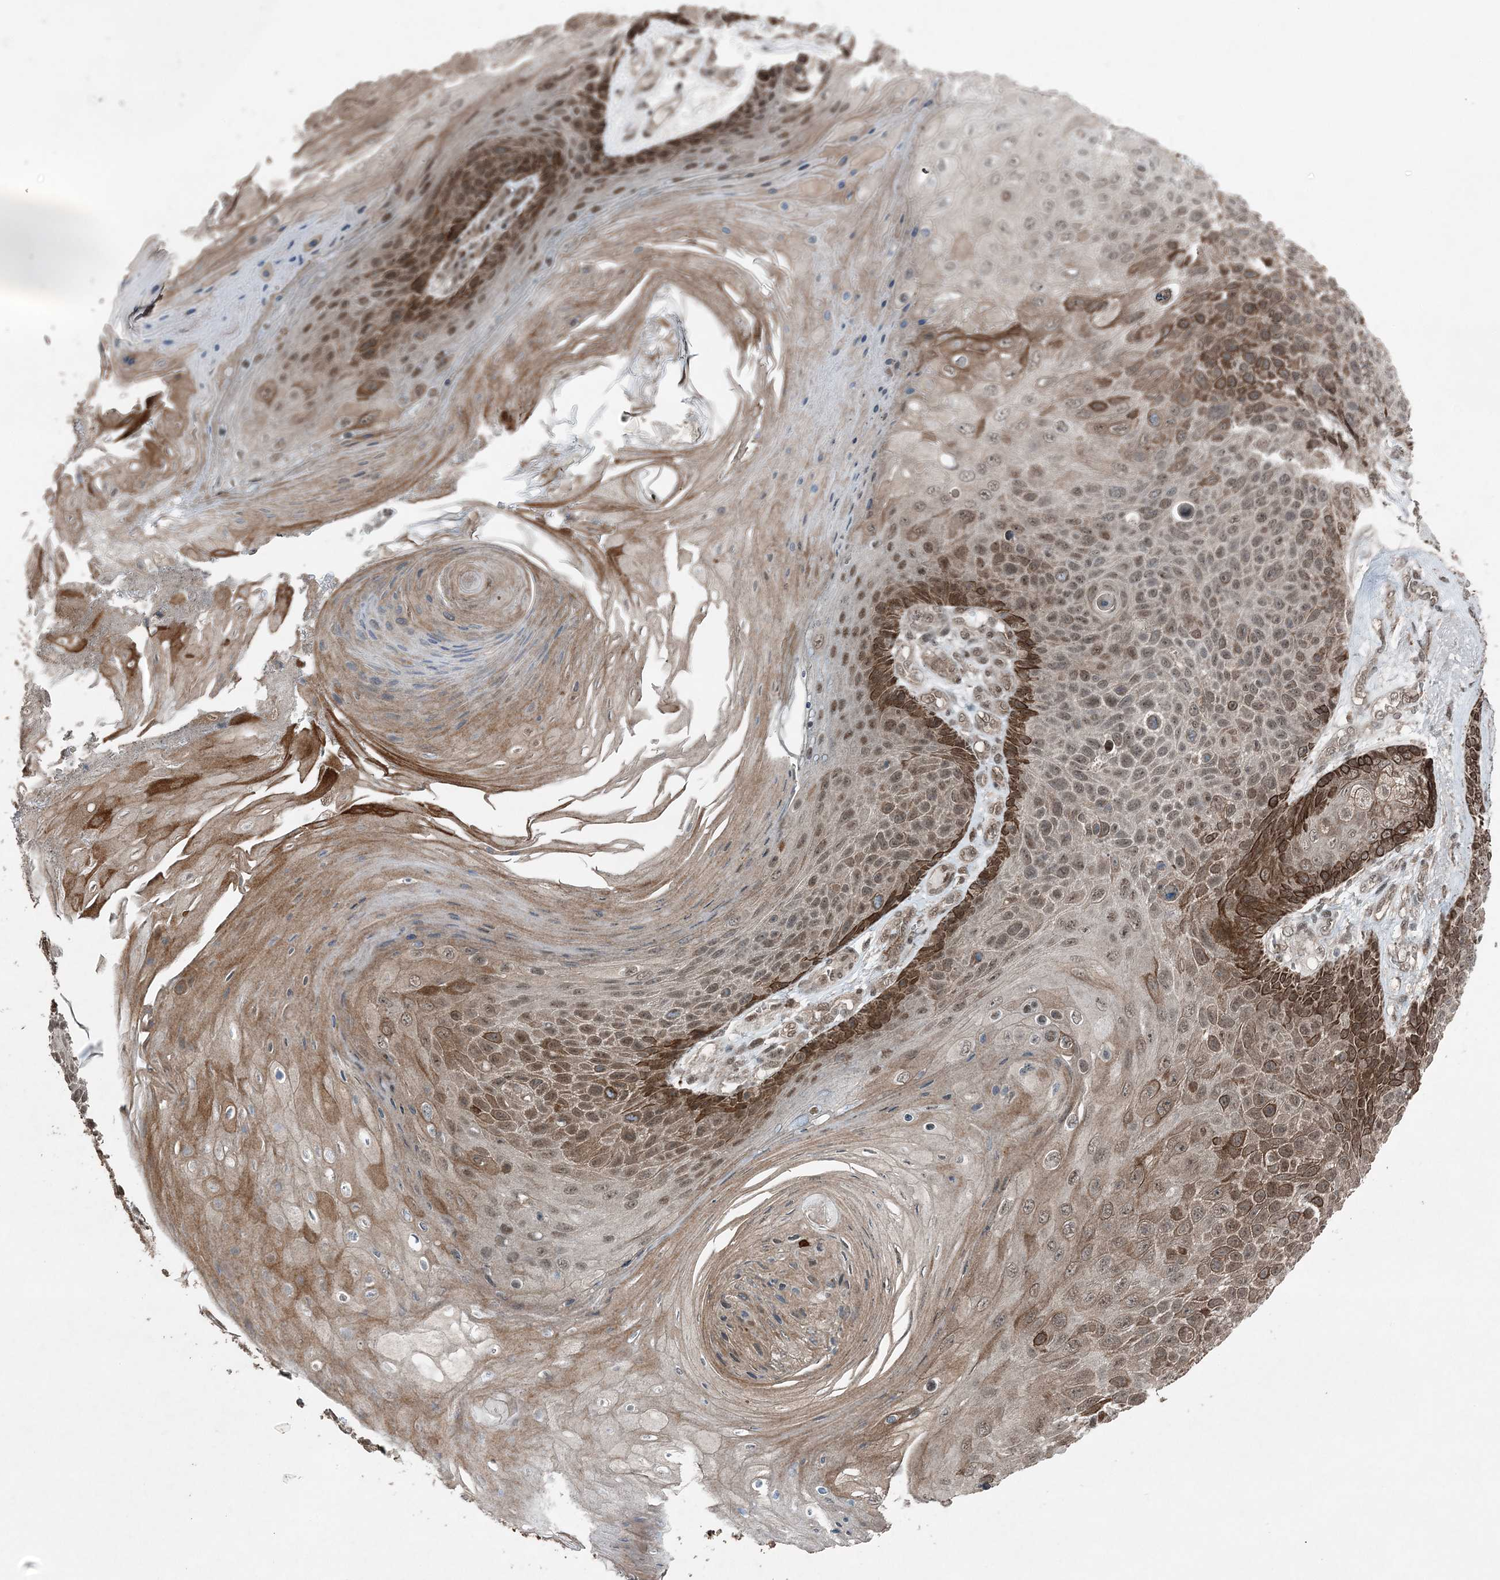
{"staining": {"intensity": "strong", "quantity": ">75%", "location": "cytoplasmic/membranous,nuclear"}, "tissue": "skin cancer", "cell_type": "Tumor cells", "image_type": "cancer", "snomed": [{"axis": "morphology", "description": "Squamous cell carcinoma, NOS"}, {"axis": "topography", "description": "Skin"}], "caption": "Immunohistochemical staining of skin cancer (squamous cell carcinoma) displays high levels of strong cytoplasmic/membranous and nuclear protein positivity in about >75% of tumor cells. (Stains: DAB in brown, nuclei in blue, Microscopy: brightfield microscopy at high magnification).", "gene": "COPS7B", "patient": {"sex": "female", "age": 88}}